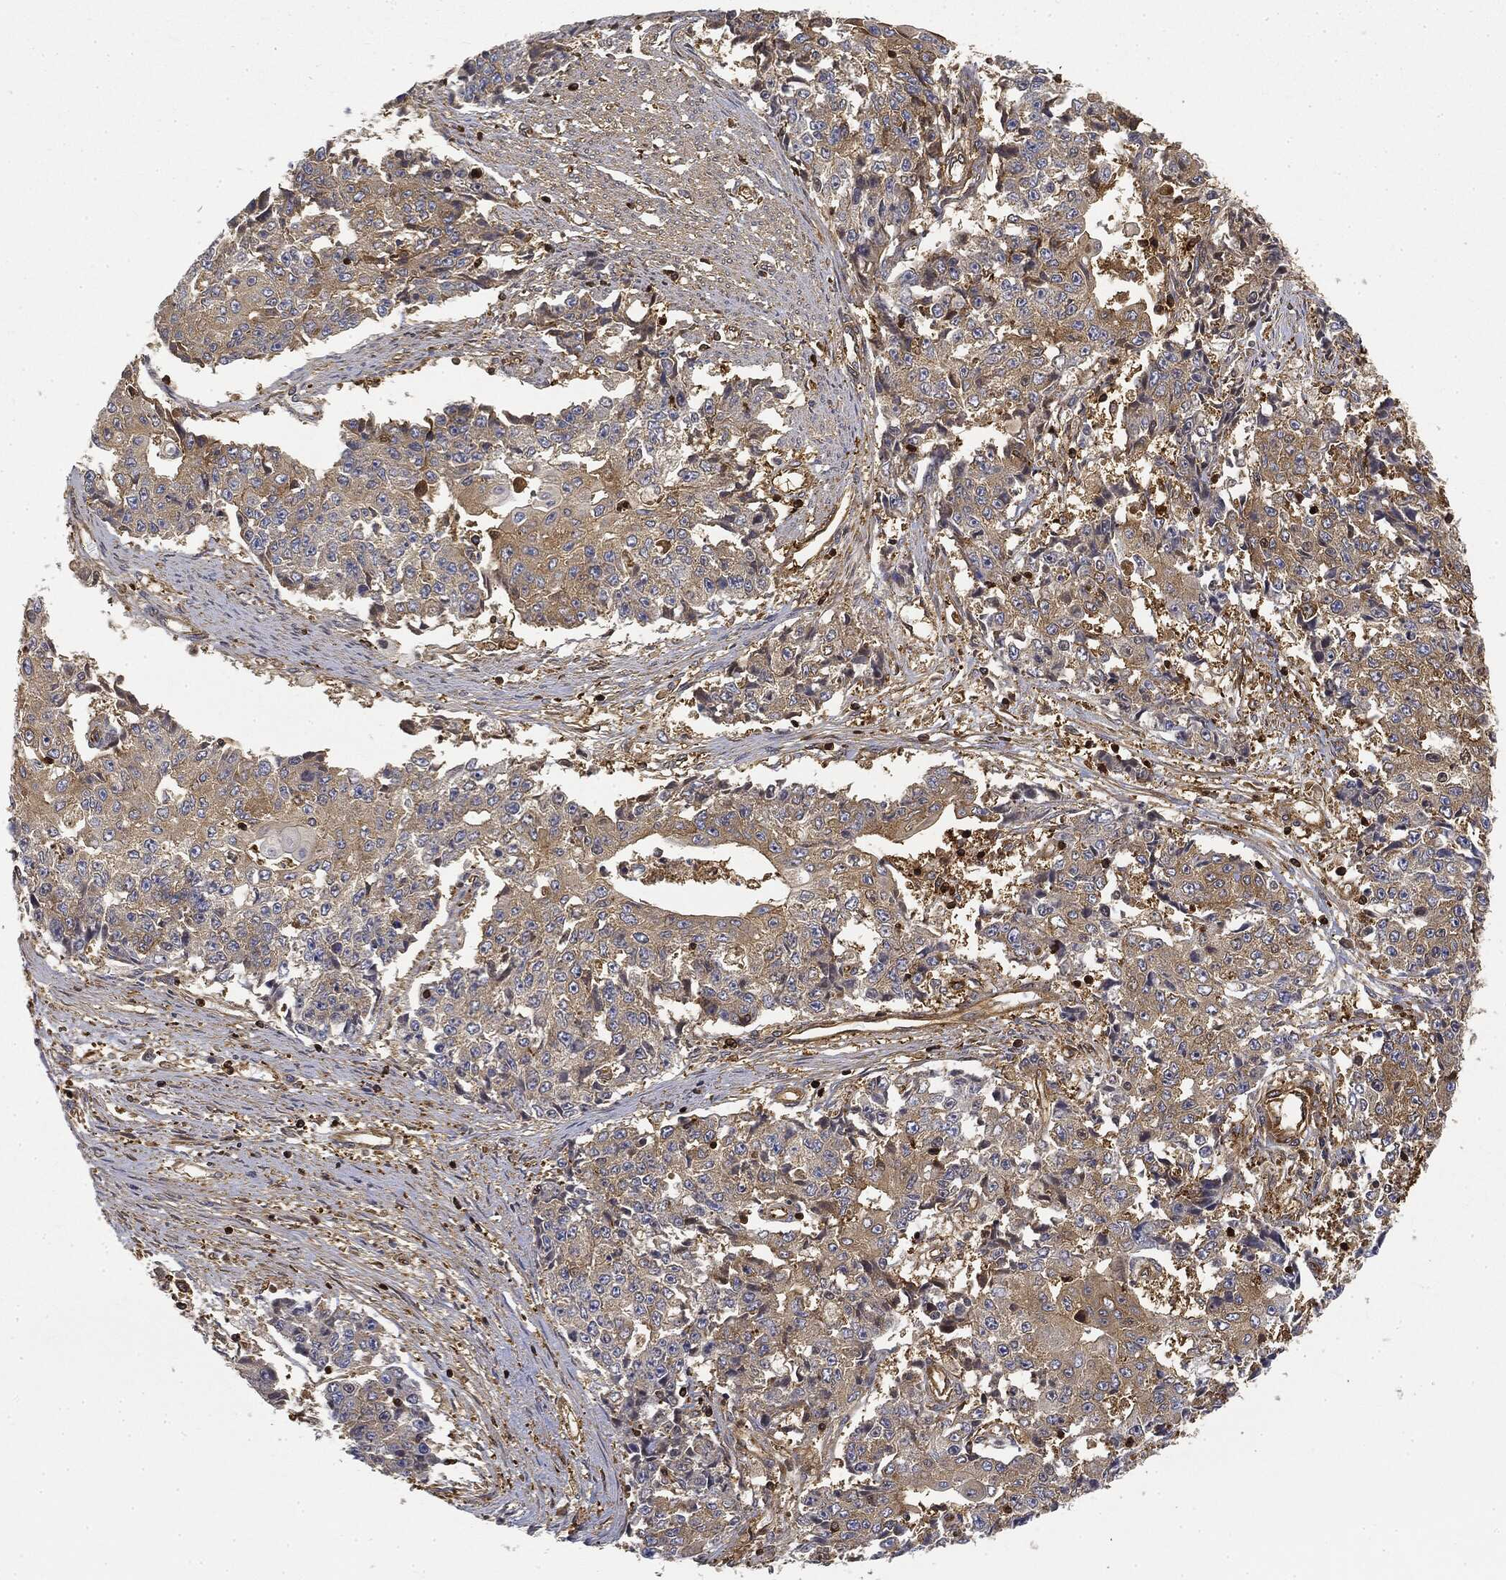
{"staining": {"intensity": "moderate", "quantity": "25%-75%", "location": "cytoplasmic/membranous"}, "tissue": "ovarian cancer", "cell_type": "Tumor cells", "image_type": "cancer", "snomed": [{"axis": "morphology", "description": "Carcinoma, endometroid"}, {"axis": "topography", "description": "Ovary"}], "caption": "The image reveals immunohistochemical staining of ovarian cancer. There is moderate cytoplasmic/membranous expression is seen in approximately 25%-75% of tumor cells.", "gene": "WDR1", "patient": {"sex": "female", "age": 42}}